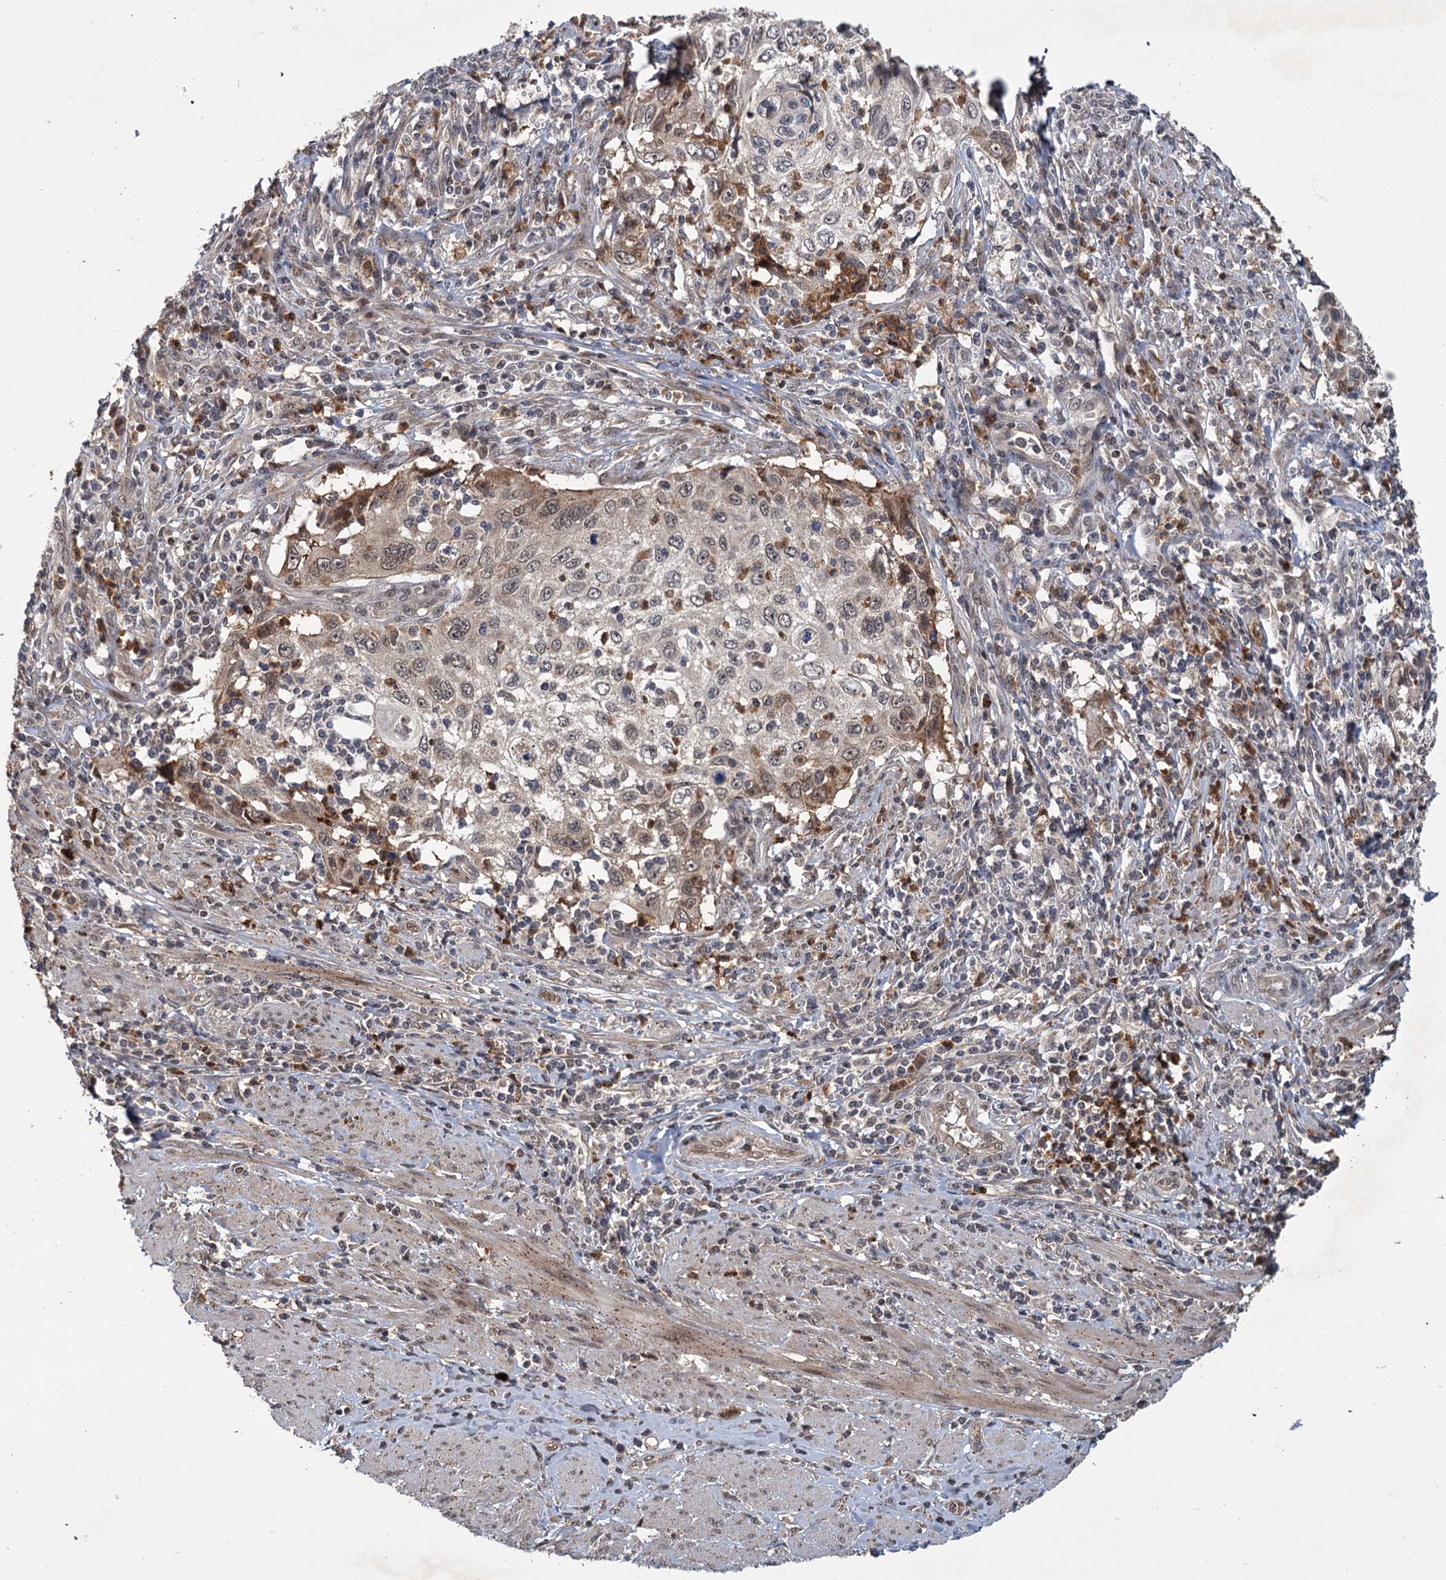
{"staining": {"intensity": "moderate", "quantity": "<25%", "location": "cytoplasmic/membranous,nuclear"}, "tissue": "cervical cancer", "cell_type": "Tumor cells", "image_type": "cancer", "snomed": [{"axis": "morphology", "description": "Squamous cell carcinoma, NOS"}, {"axis": "topography", "description": "Cervix"}], "caption": "Immunohistochemical staining of squamous cell carcinoma (cervical) exhibits low levels of moderate cytoplasmic/membranous and nuclear staining in about <25% of tumor cells.", "gene": "KANSL2", "patient": {"sex": "female", "age": 70}}